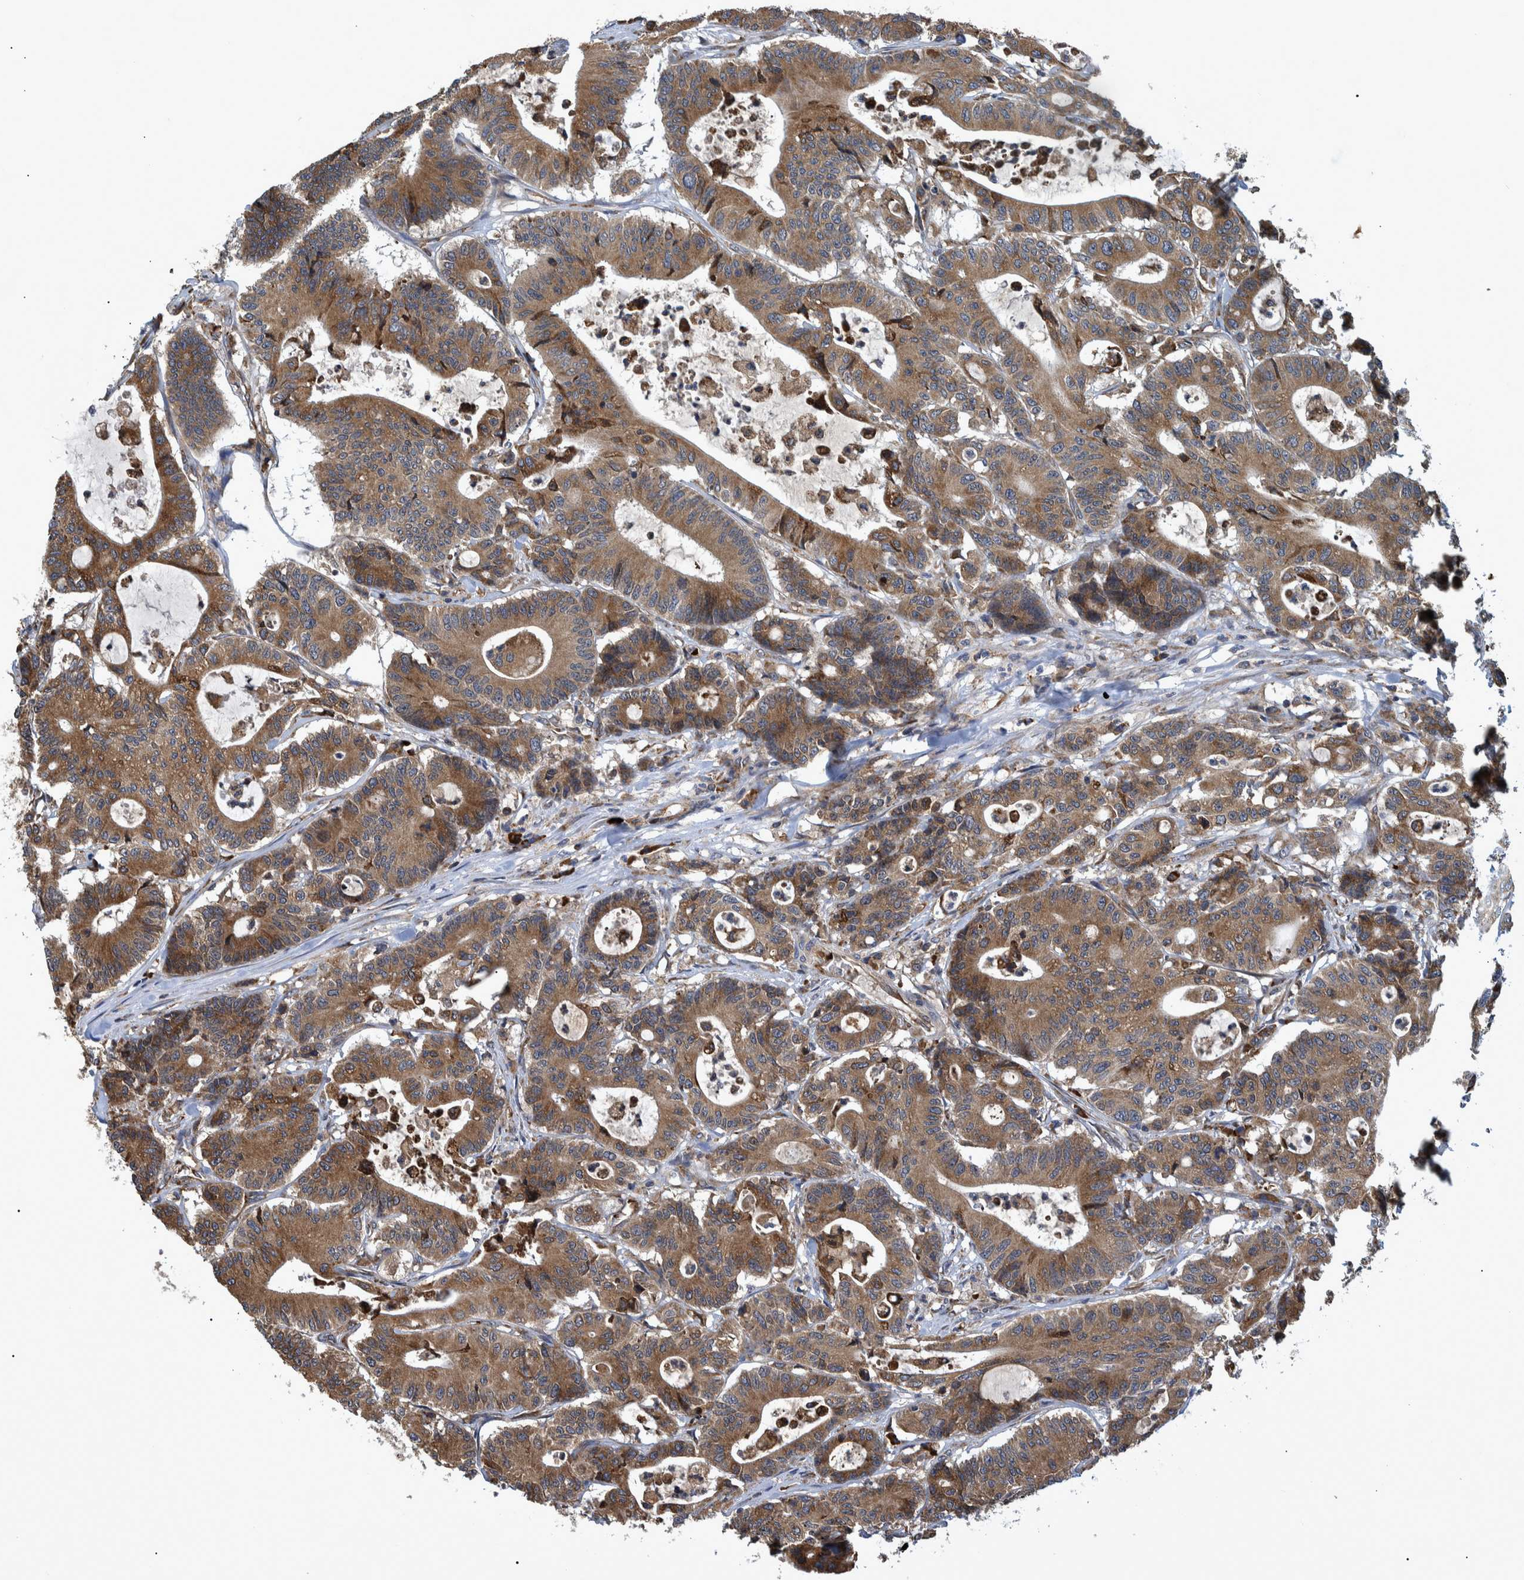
{"staining": {"intensity": "moderate", "quantity": ">75%", "location": "cytoplasmic/membranous"}, "tissue": "colorectal cancer", "cell_type": "Tumor cells", "image_type": "cancer", "snomed": [{"axis": "morphology", "description": "Adenocarcinoma, NOS"}, {"axis": "topography", "description": "Colon"}], "caption": "Approximately >75% of tumor cells in human adenocarcinoma (colorectal) display moderate cytoplasmic/membranous protein expression as visualized by brown immunohistochemical staining.", "gene": "SPAG5", "patient": {"sex": "female", "age": 84}}